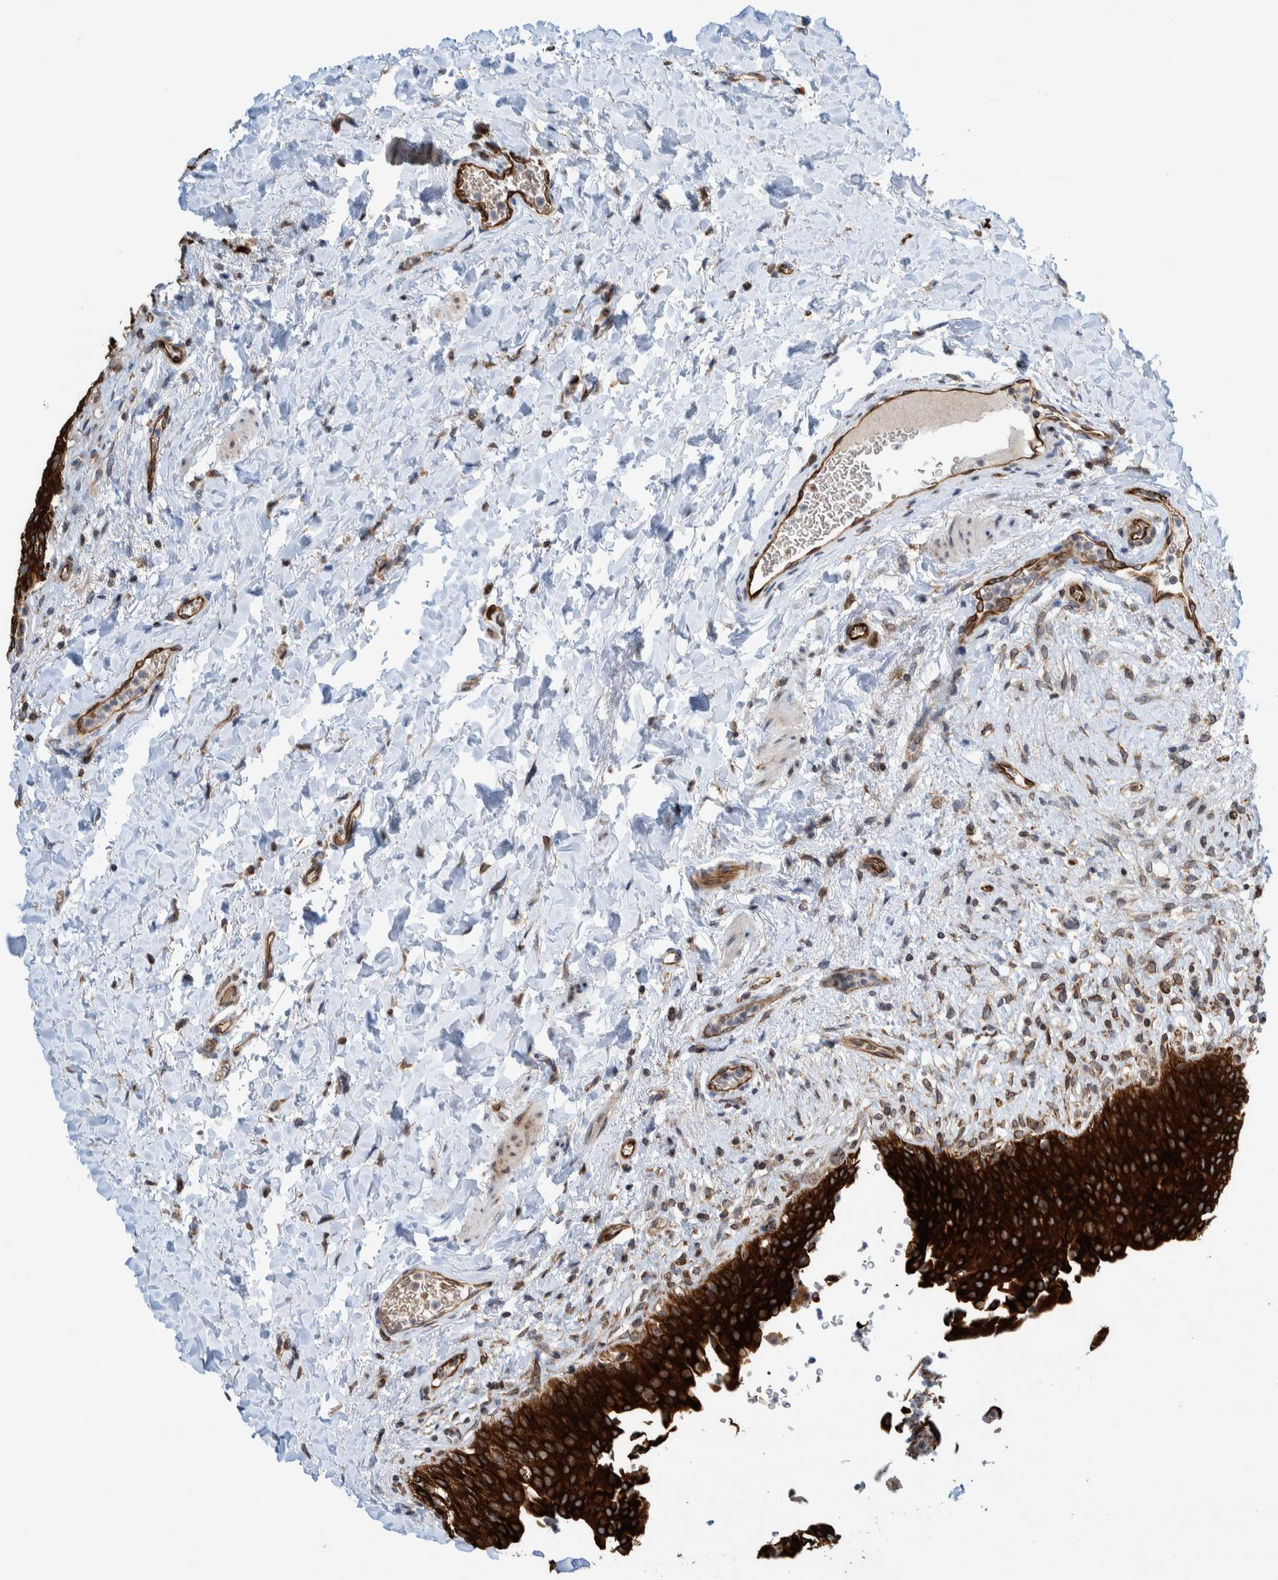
{"staining": {"intensity": "strong", "quantity": ">75%", "location": "cytoplasmic/membranous"}, "tissue": "urinary bladder", "cell_type": "Urothelial cells", "image_type": "normal", "snomed": [{"axis": "morphology", "description": "Normal tissue, NOS"}, {"axis": "topography", "description": "Urinary bladder"}], "caption": "This is a histology image of IHC staining of benign urinary bladder, which shows strong staining in the cytoplasmic/membranous of urothelial cells.", "gene": "THEM6", "patient": {"sex": "female", "age": 60}}